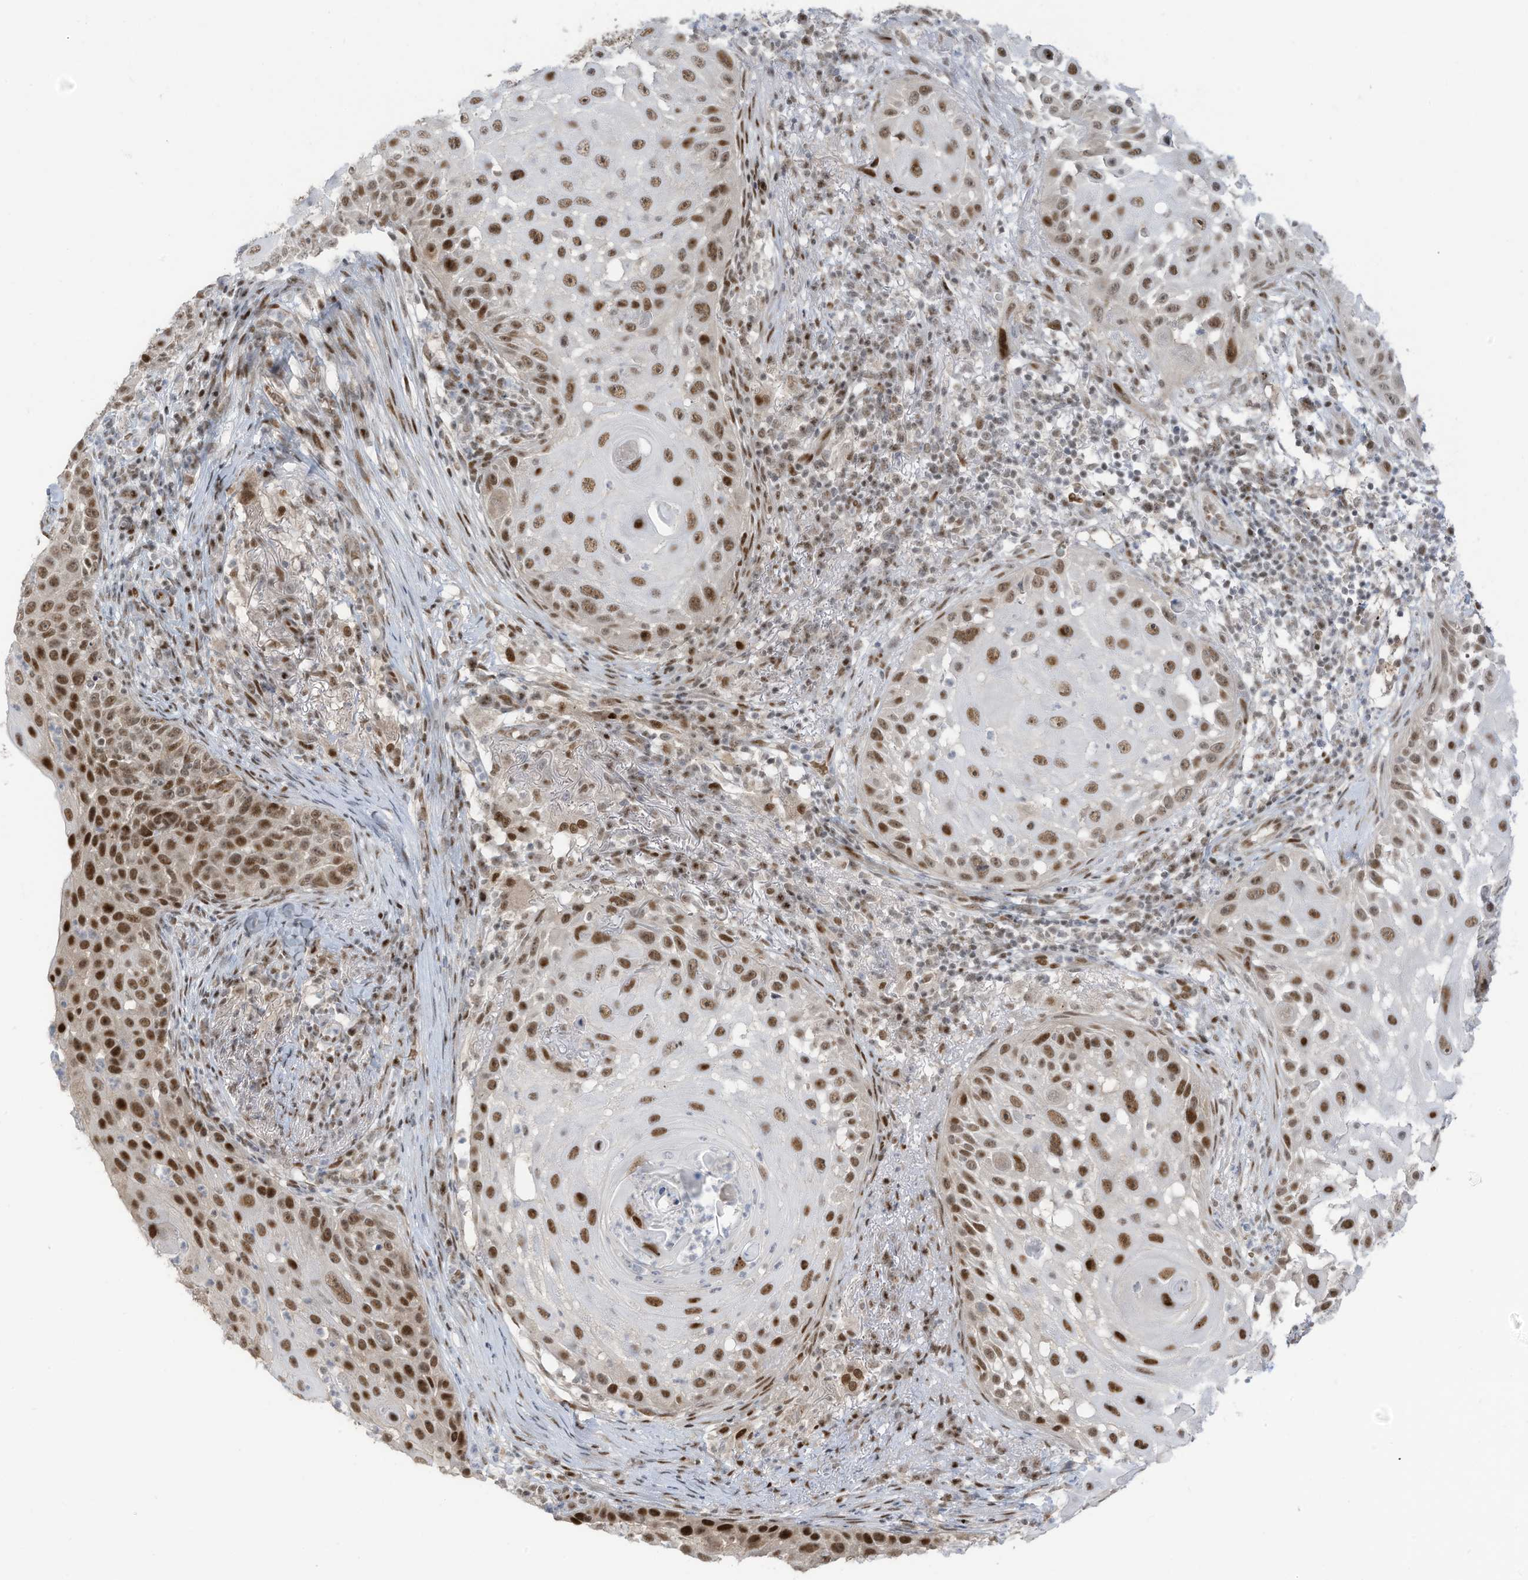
{"staining": {"intensity": "strong", "quantity": ">75%", "location": "nuclear"}, "tissue": "skin cancer", "cell_type": "Tumor cells", "image_type": "cancer", "snomed": [{"axis": "morphology", "description": "Squamous cell carcinoma, NOS"}, {"axis": "topography", "description": "Skin"}], "caption": "Immunohistochemical staining of human skin squamous cell carcinoma shows strong nuclear protein expression in about >75% of tumor cells.", "gene": "ZCWPW2", "patient": {"sex": "female", "age": 44}}